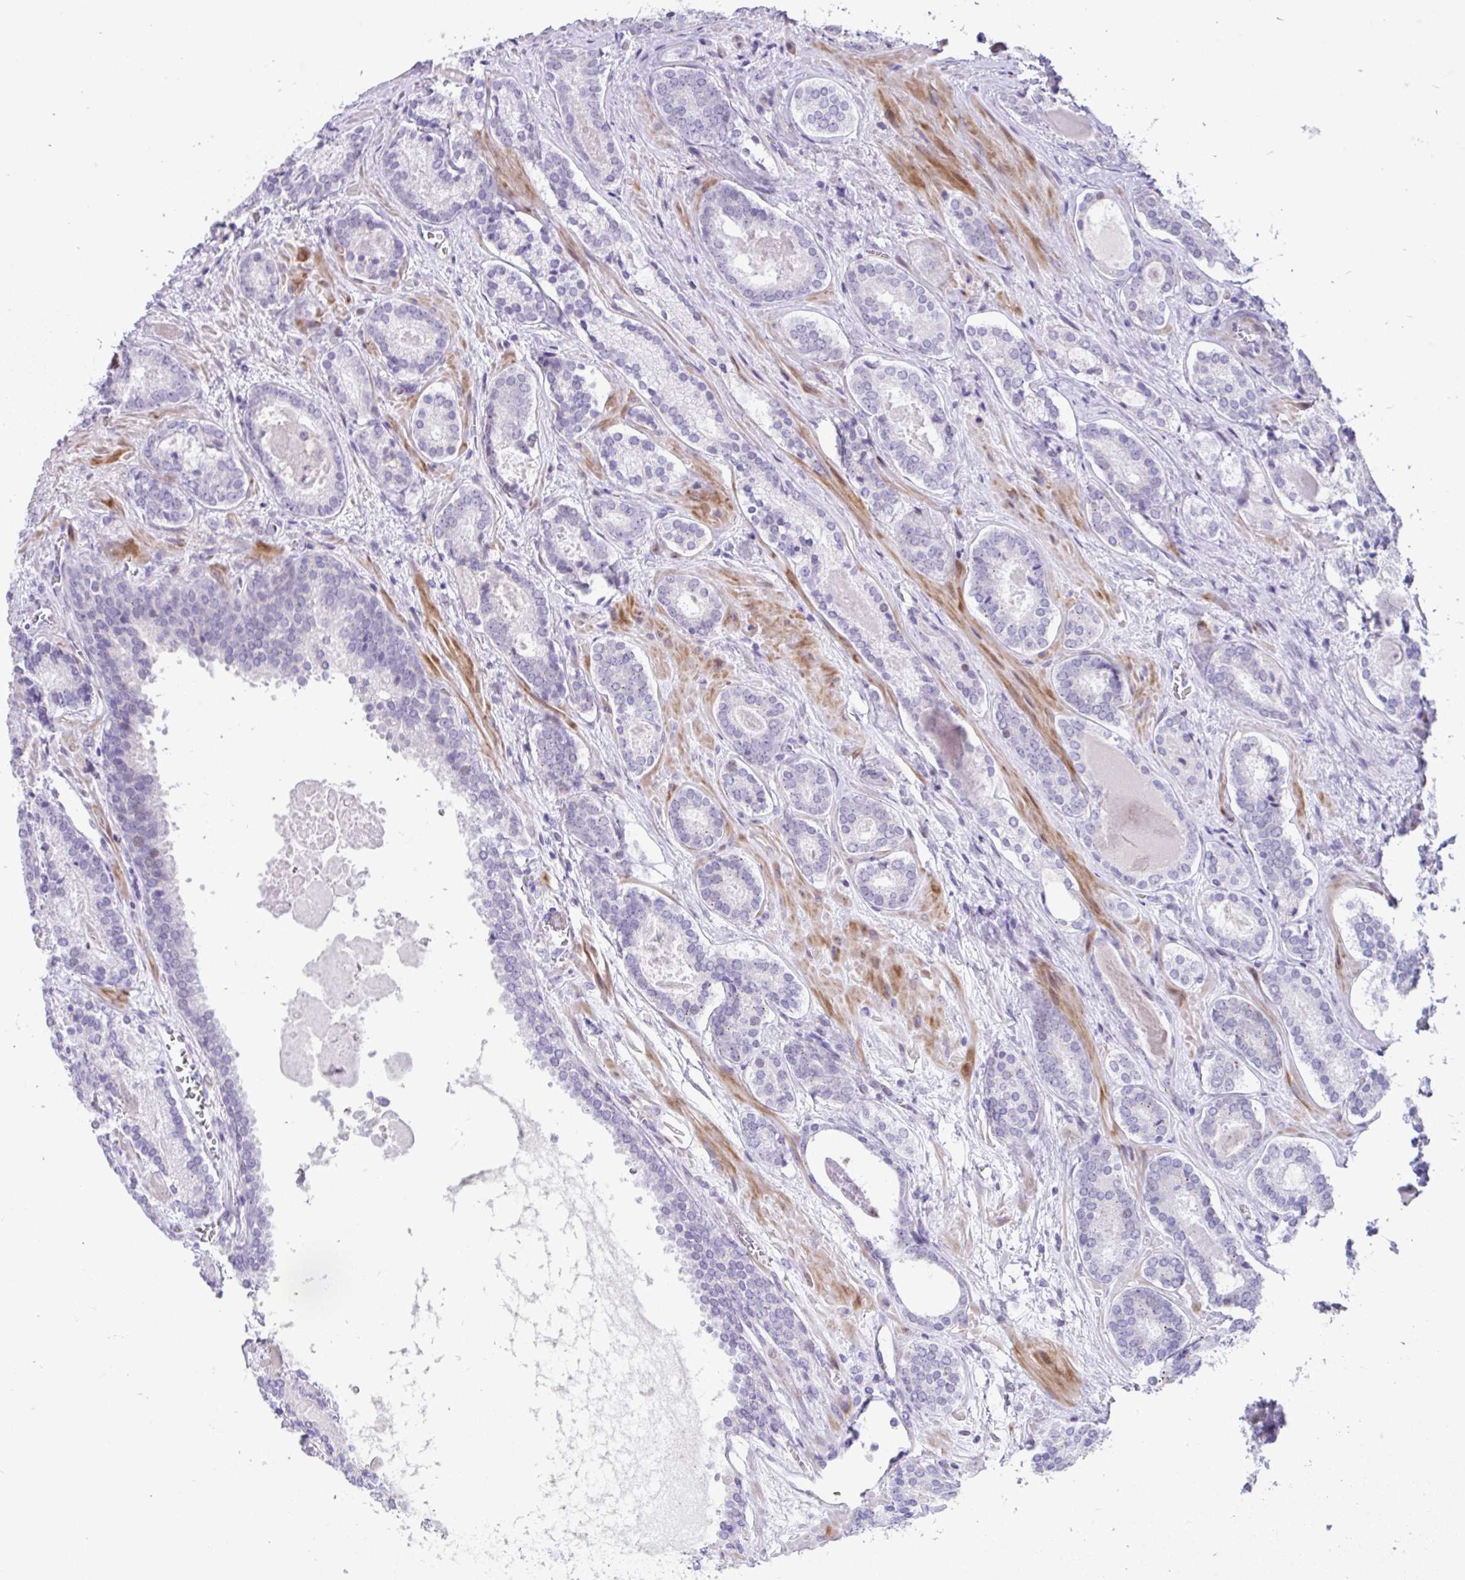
{"staining": {"intensity": "negative", "quantity": "none", "location": "none"}, "tissue": "prostate cancer", "cell_type": "Tumor cells", "image_type": "cancer", "snomed": [{"axis": "morphology", "description": "Adenocarcinoma, Low grade"}, {"axis": "topography", "description": "Prostate"}], "caption": "The micrograph demonstrates no significant positivity in tumor cells of prostate cancer (adenocarcinoma (low-grade)).", "gene": "NHLH2", "patient": {"sex": "male", "age": 62}}